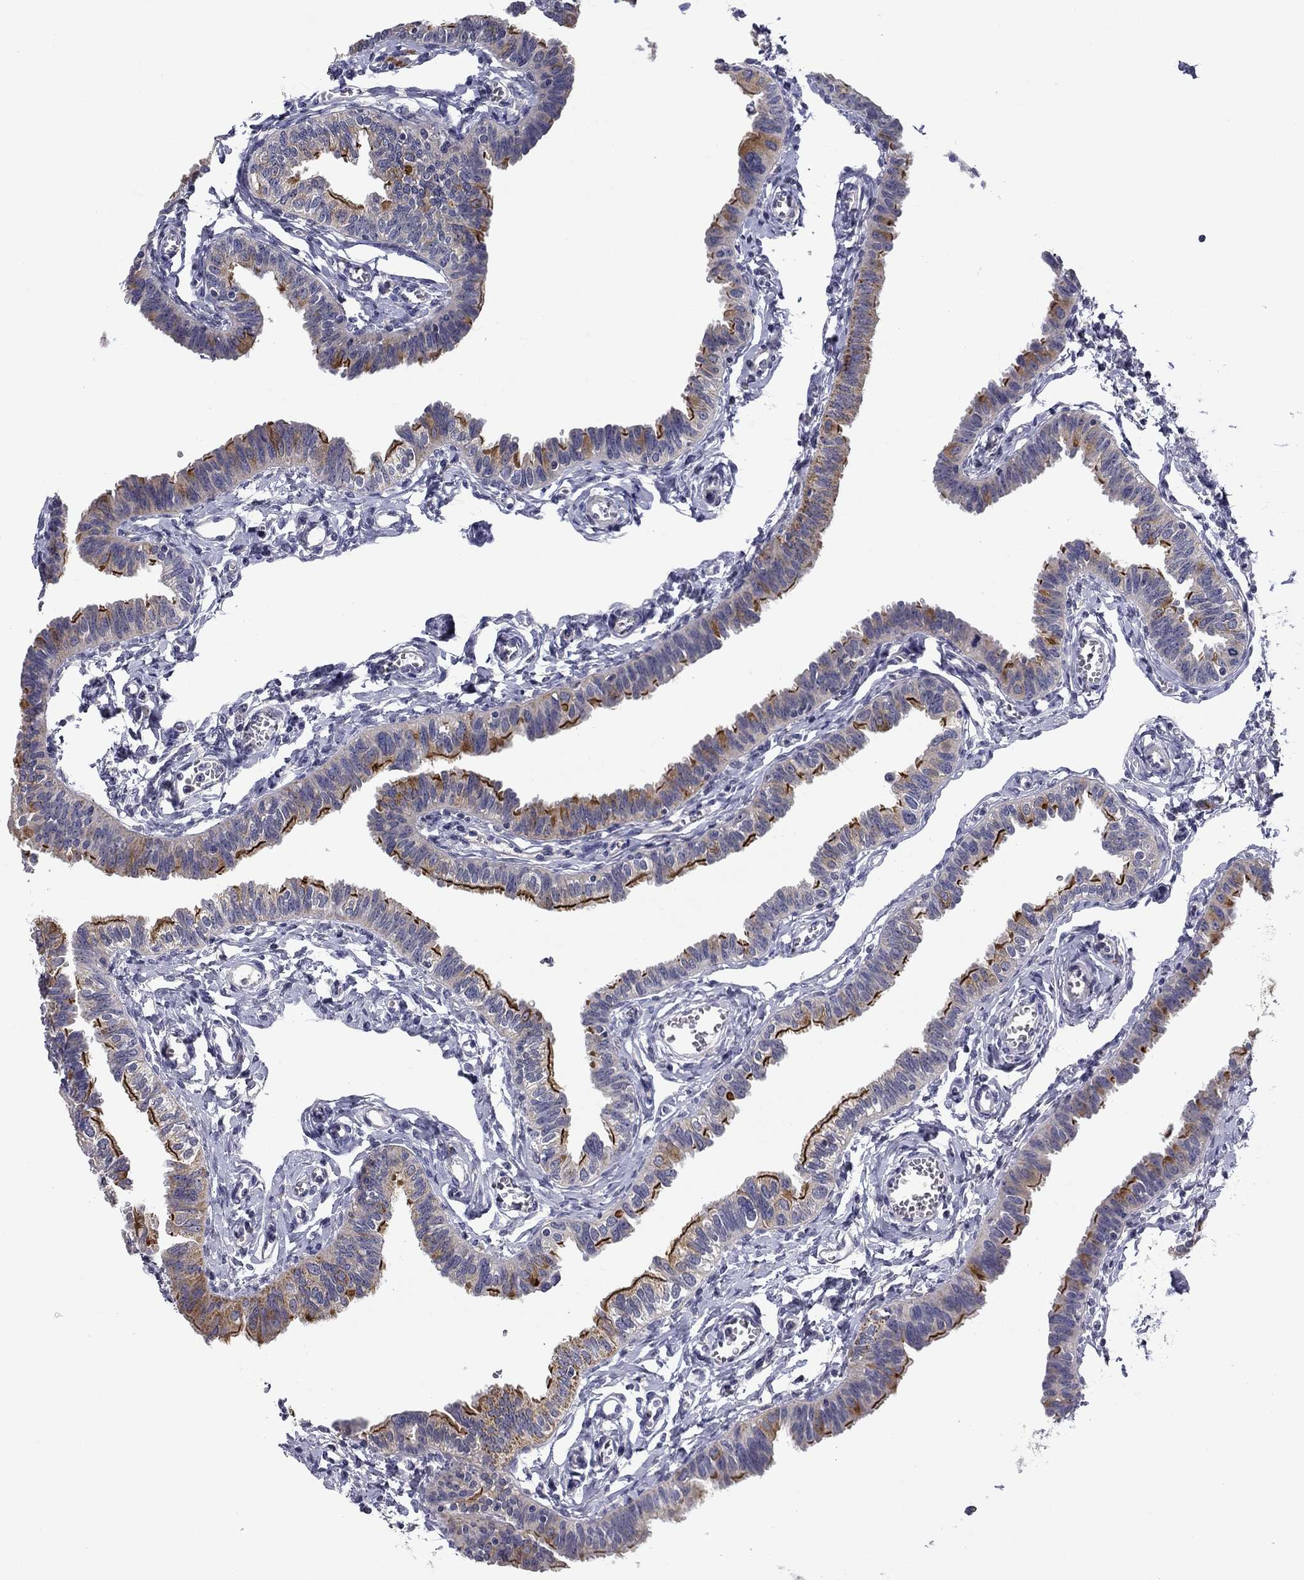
{"staining": {"intensity": "strong", "quantity": ">75%", "location": "cytoplasmic/membranous"}, "tissue": "fallopian tube", "cell_type": "Glandular cells", "image_type": "normal", "snomed": [{"axis": "morphology", "description": "Normal tissue, NOS"}, {"axis": "topography", "description": "Fallopian tube"}], "caption": "A high-resolution micrograph shows immunohistochemistry staining of normal fallopian tube, which demonstrates strong cytoplasmic/membranous positivity in about >75% of glandular cells.", "gene": "SPATA7", "patient": {"sex": "female", "age": 54}}